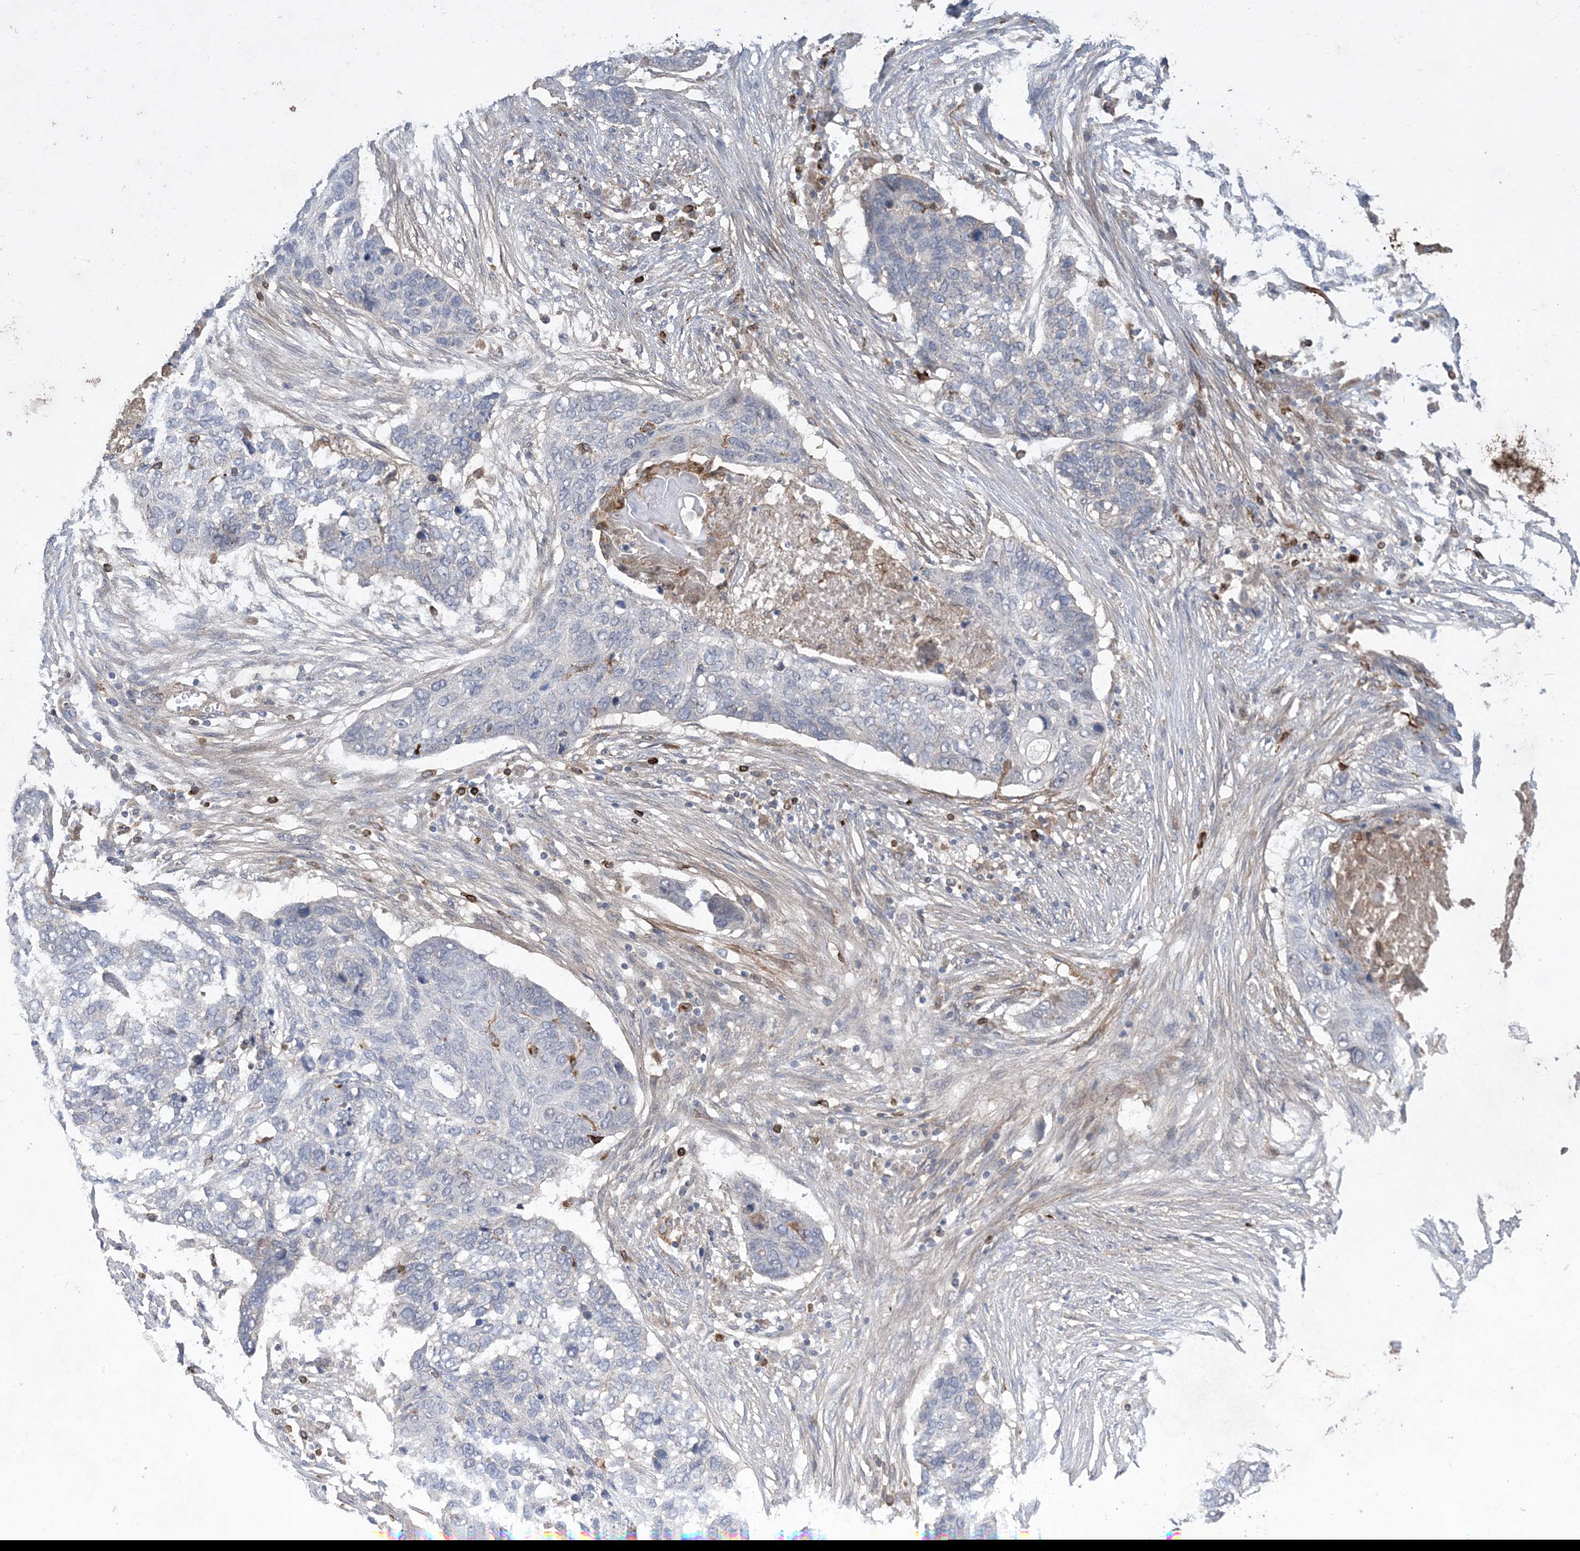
{"staining": {"intensity": "negative", "quantity": "none", "location": "none"}, "tissue": "lung cancer", "cell_type": "Tumor cells", "image_type": "cancer", "snomed": [{"axis": "morphology", "description": "Squamous cell carcinoma, NOS"}, {"axis": "topography", "description": "Lung"}], "caption": "This is a micrograph of immunohistochemistry (IHC) staining of squamous cell carcinoma (lung), which shows no positivity in tumor cells.", "gene": "MASP2", "patient": {"sex": "female", "age": 63}}